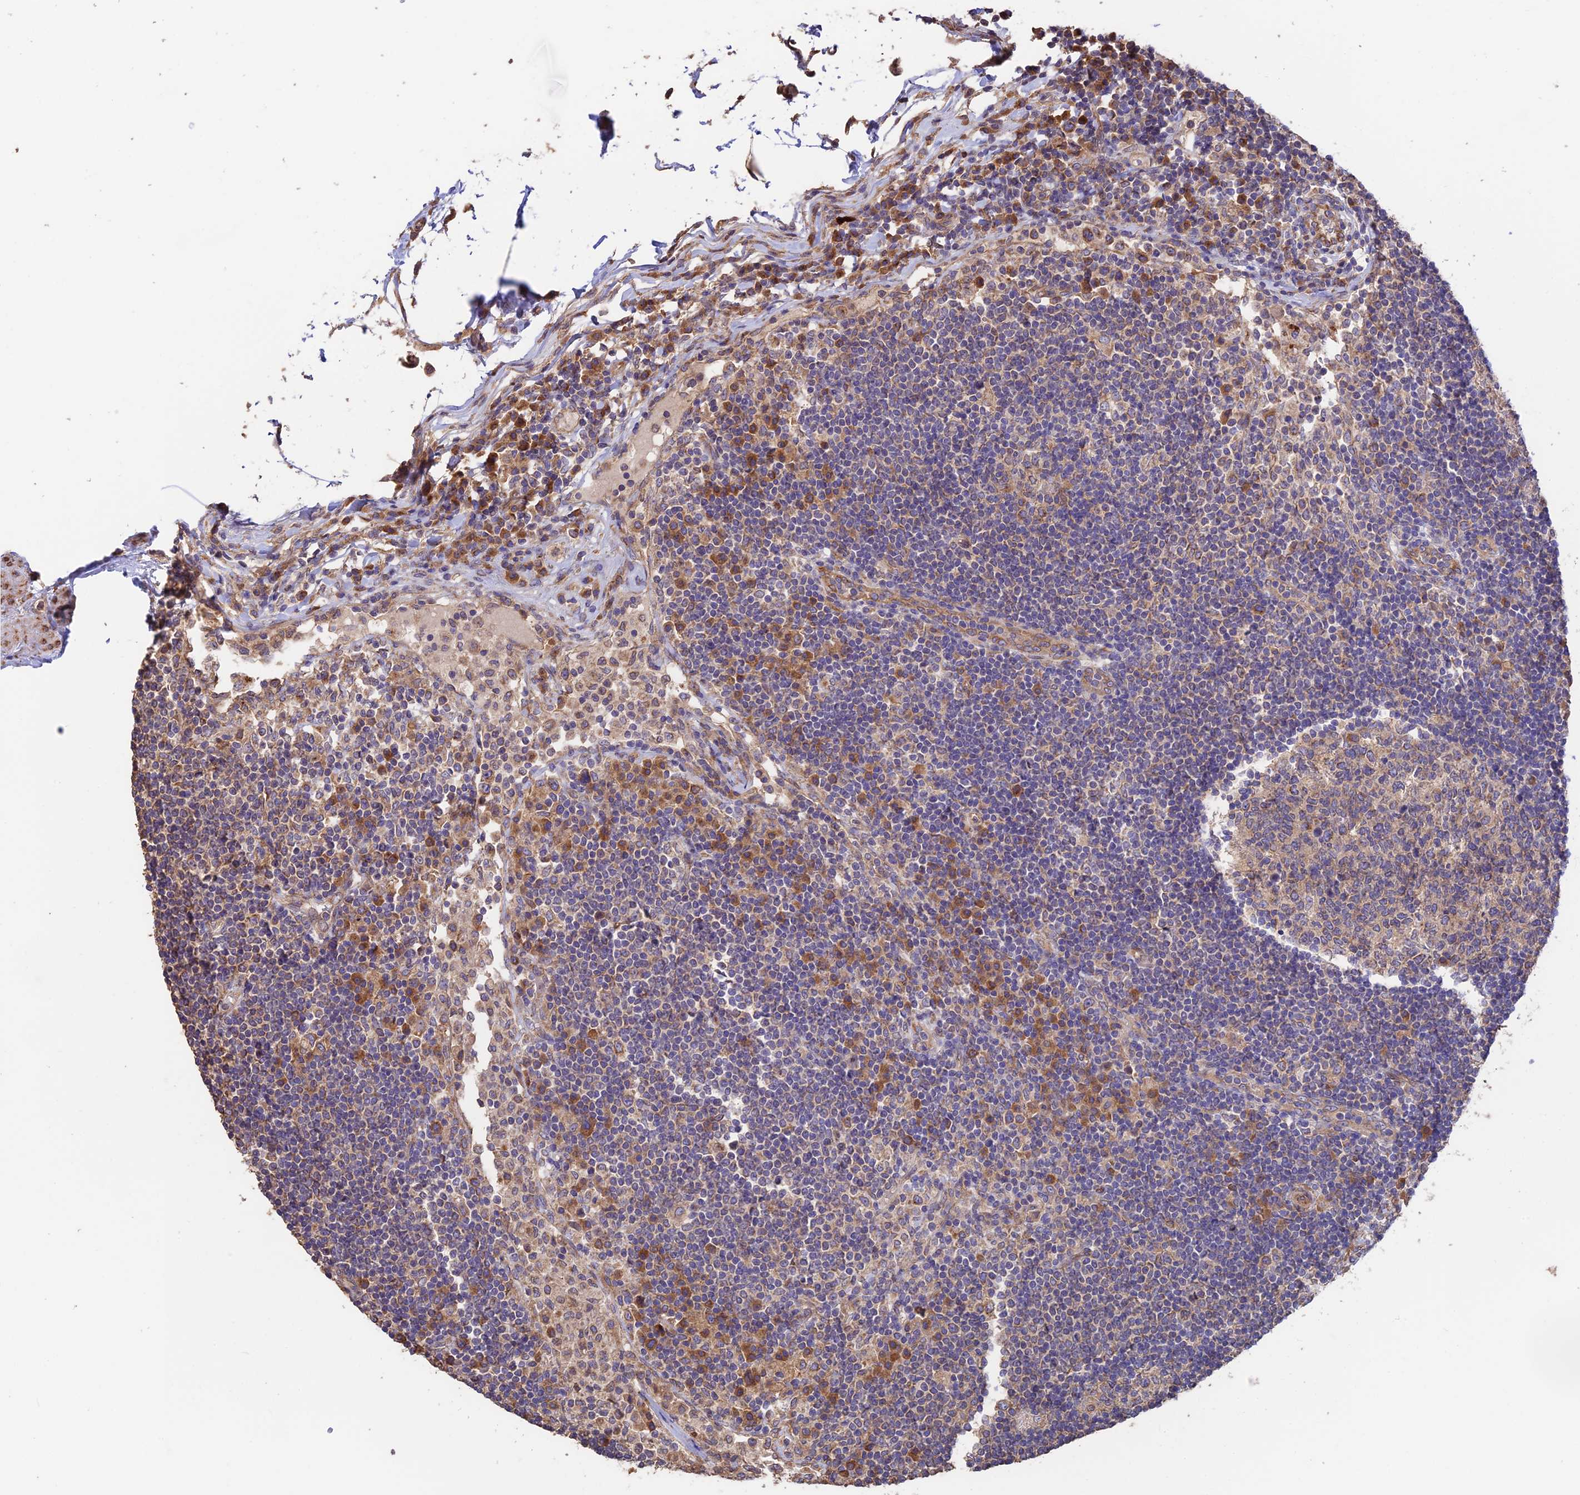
{"staining": {"intensity": "moderate", "quantity": "<25%", "location": "cytoplasmic/membranous"}, "tissue": "lymph node", "cell_type": "Non-germinal center cells", "image_type": "normal", "snomed": [{"axis": "morphology", "description": "Normal tissue, NOS"}, {"axis": "topography", "description": "Lymph node"}], "caption": "Immunohistochemical staining of unremarkable human lymph node exhibits moderate cytoplasmic/membranous protein staining in about <25% of non-germinal center cells.", "gene": "EMC3", "patient": {"sex": "female", "age": 53}}